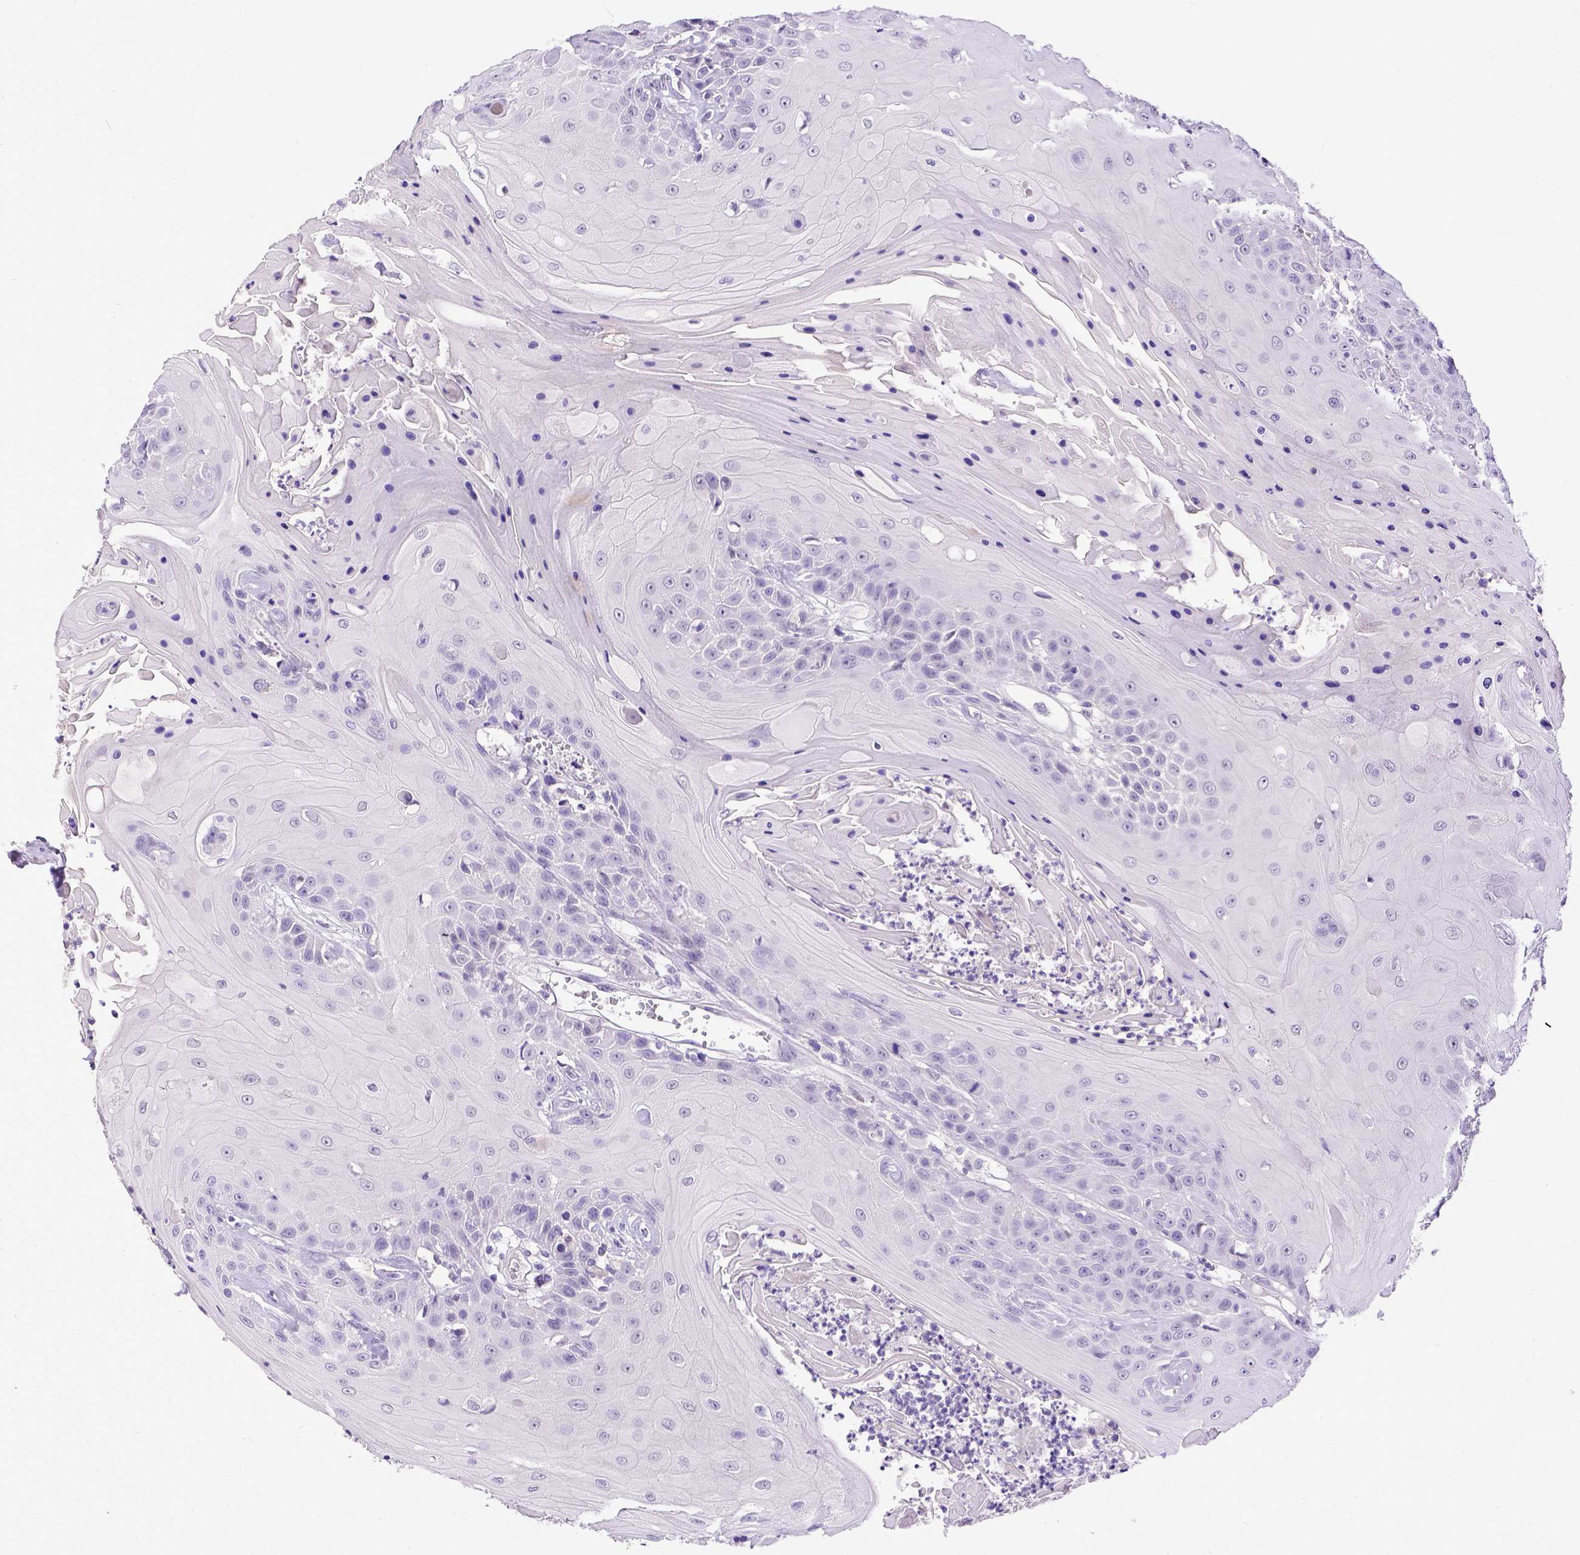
{"staining": {"intensity": "negative", "quantity": "none", "location": "none"}, "tissue": "head and neck cancer", "cell_type": "Tumor cells", "image_type": "cancer", "snomed": [{"axis": "morphology", "description": "Squamous cell carcinoma, NOS"}, {"axis": "topography", "description": "Skin"}, {"axis": "topography", "description": "Head-Neck"}], "caption": "IHC photomicrograph of neoplastic tissue: head and neck cancer stained with DAB demonstrates no significant protein expression in tumor cells.", "gene": "ESR1", "patient": {"sex": "male", "age": 80}}